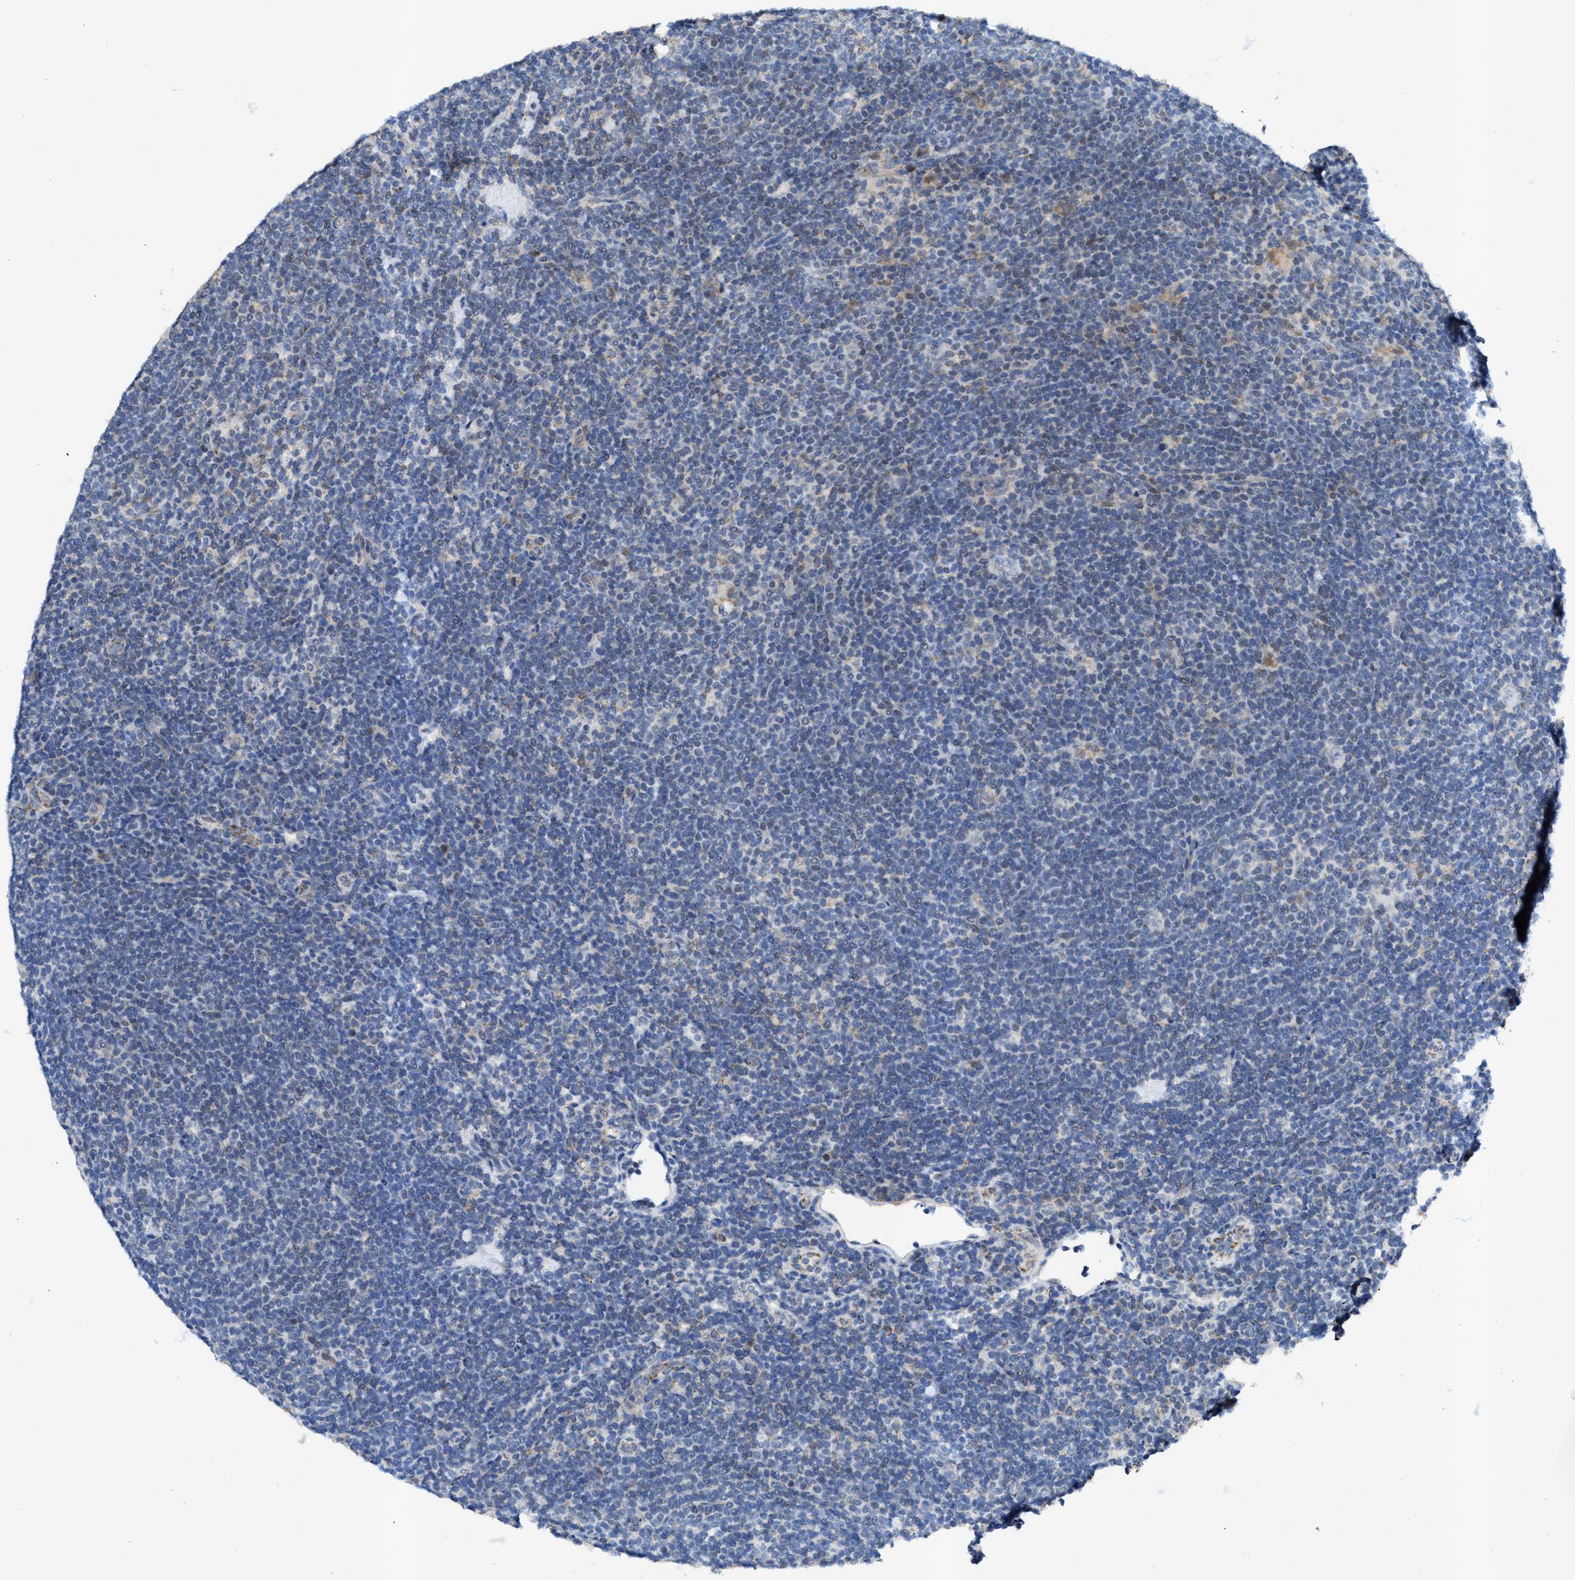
{"staining": {"intensity": "negative", "quantity": "none", "location": "none"}, "tissue": "lymphoma", "cell_type": "Tumor cells", "image_type": "cancer", "snomed": [{"axis": "morphology", "description": "Hodgkin's disease, NOS"}, {"axis": "topography", "description": "Lymph node"}], "caption": "An IHC photomicrograph of Hodgkin's disease is shown. There is no staining in tumor cells of Hodgkin's disease.", "gene": "JAG1", "patient": {"sex": "female", "age": 57}}